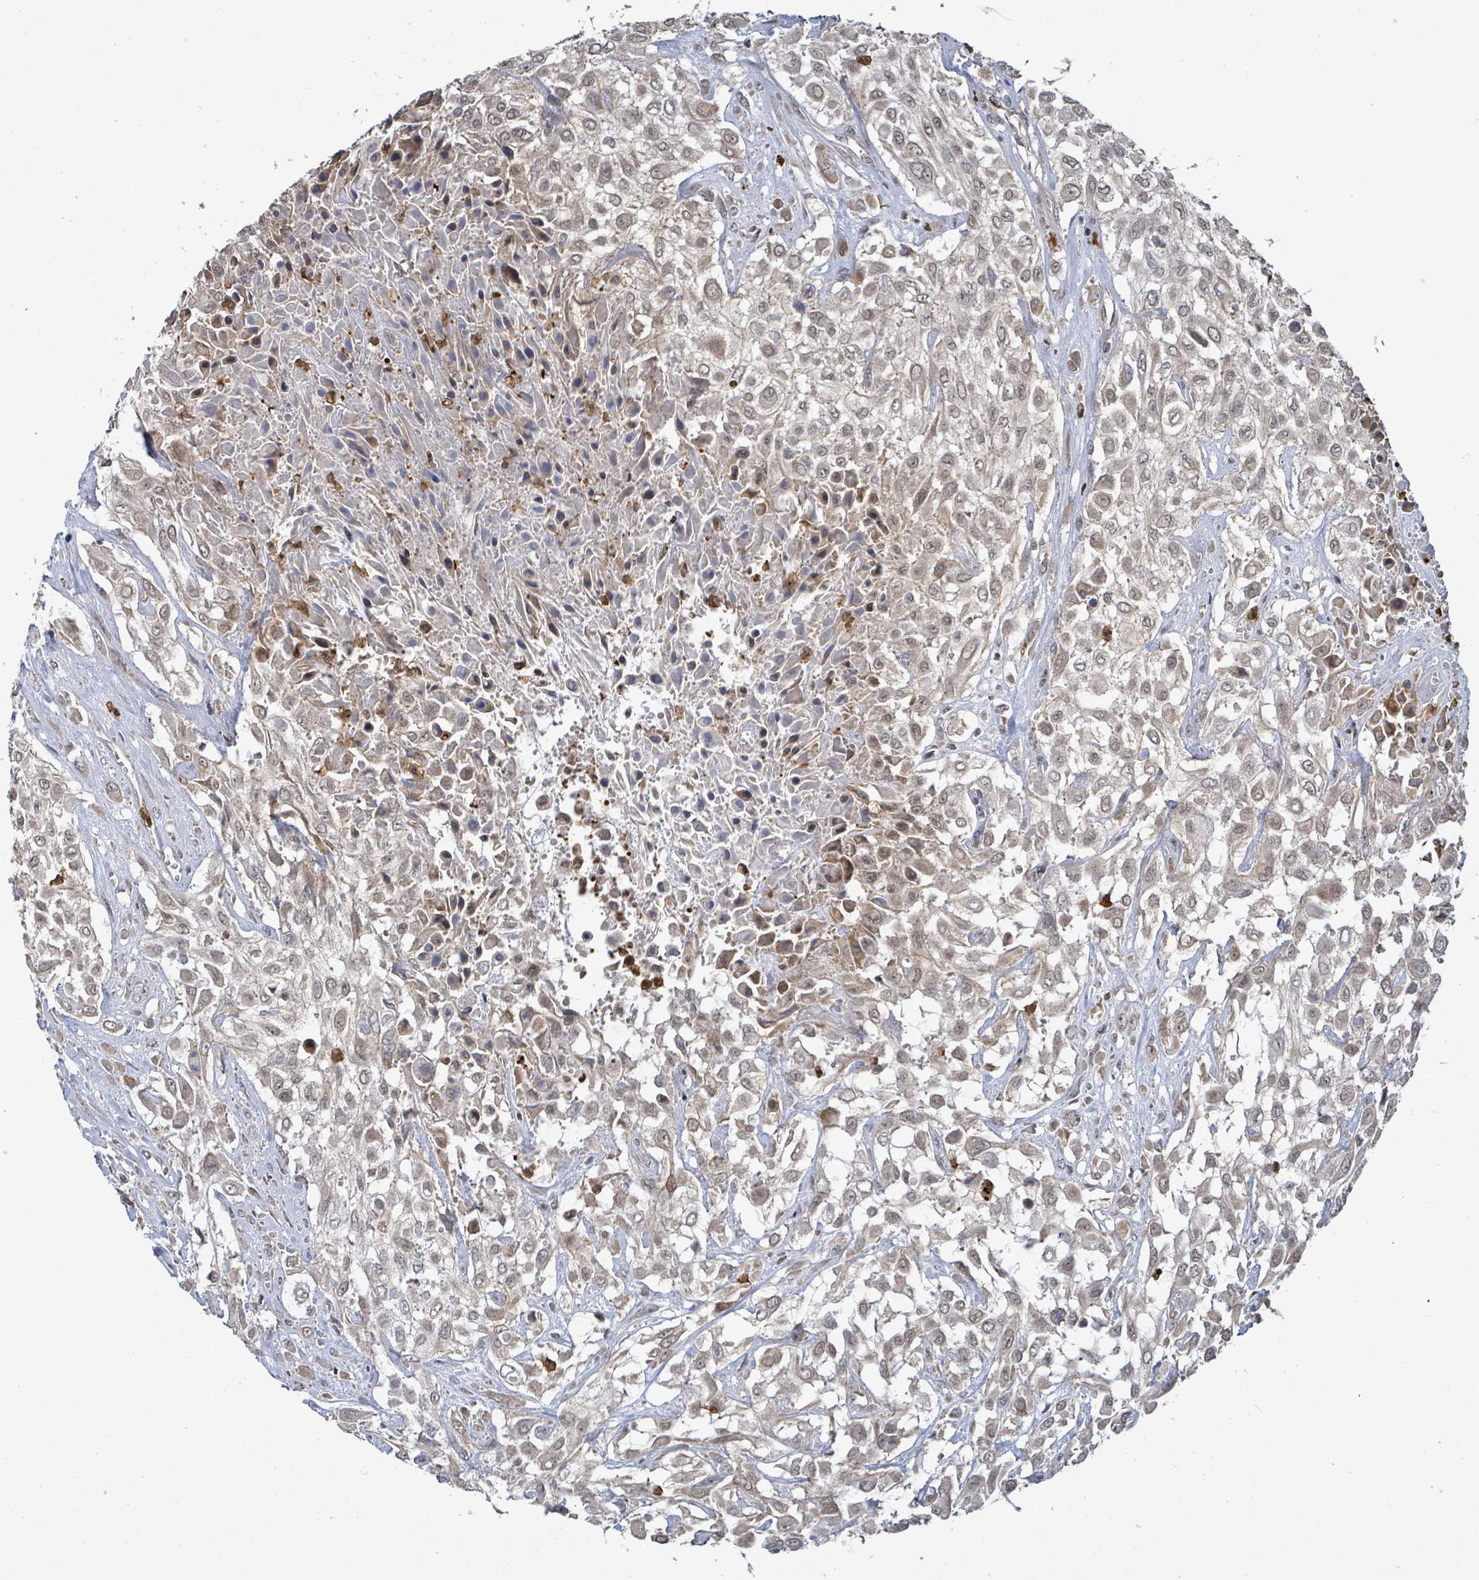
{"staining": {"intensity": "weak", "quantity": ">75%", "location": "cytoplasmic/membranous"}, "tissue": "urothelial cancer", "cell_type": "Tumor cells", "image_type": "cancer", "snomed": [{"axis": "morphology", "description": "Urothelial carcinoma, High grade"}, {"axis": "topography", "description": "Urinary bladder"}], "caption": "Immunohistochemical staining of human urothelial cancer exhibits weak cytoplasmic/membranous protein staining in approximately >75% of tumor cells. (DAB = brown stain, brightfield microscopy at high magnification).", "gene": "COQ6", "patient": {"sex": "male", "age": 57}}